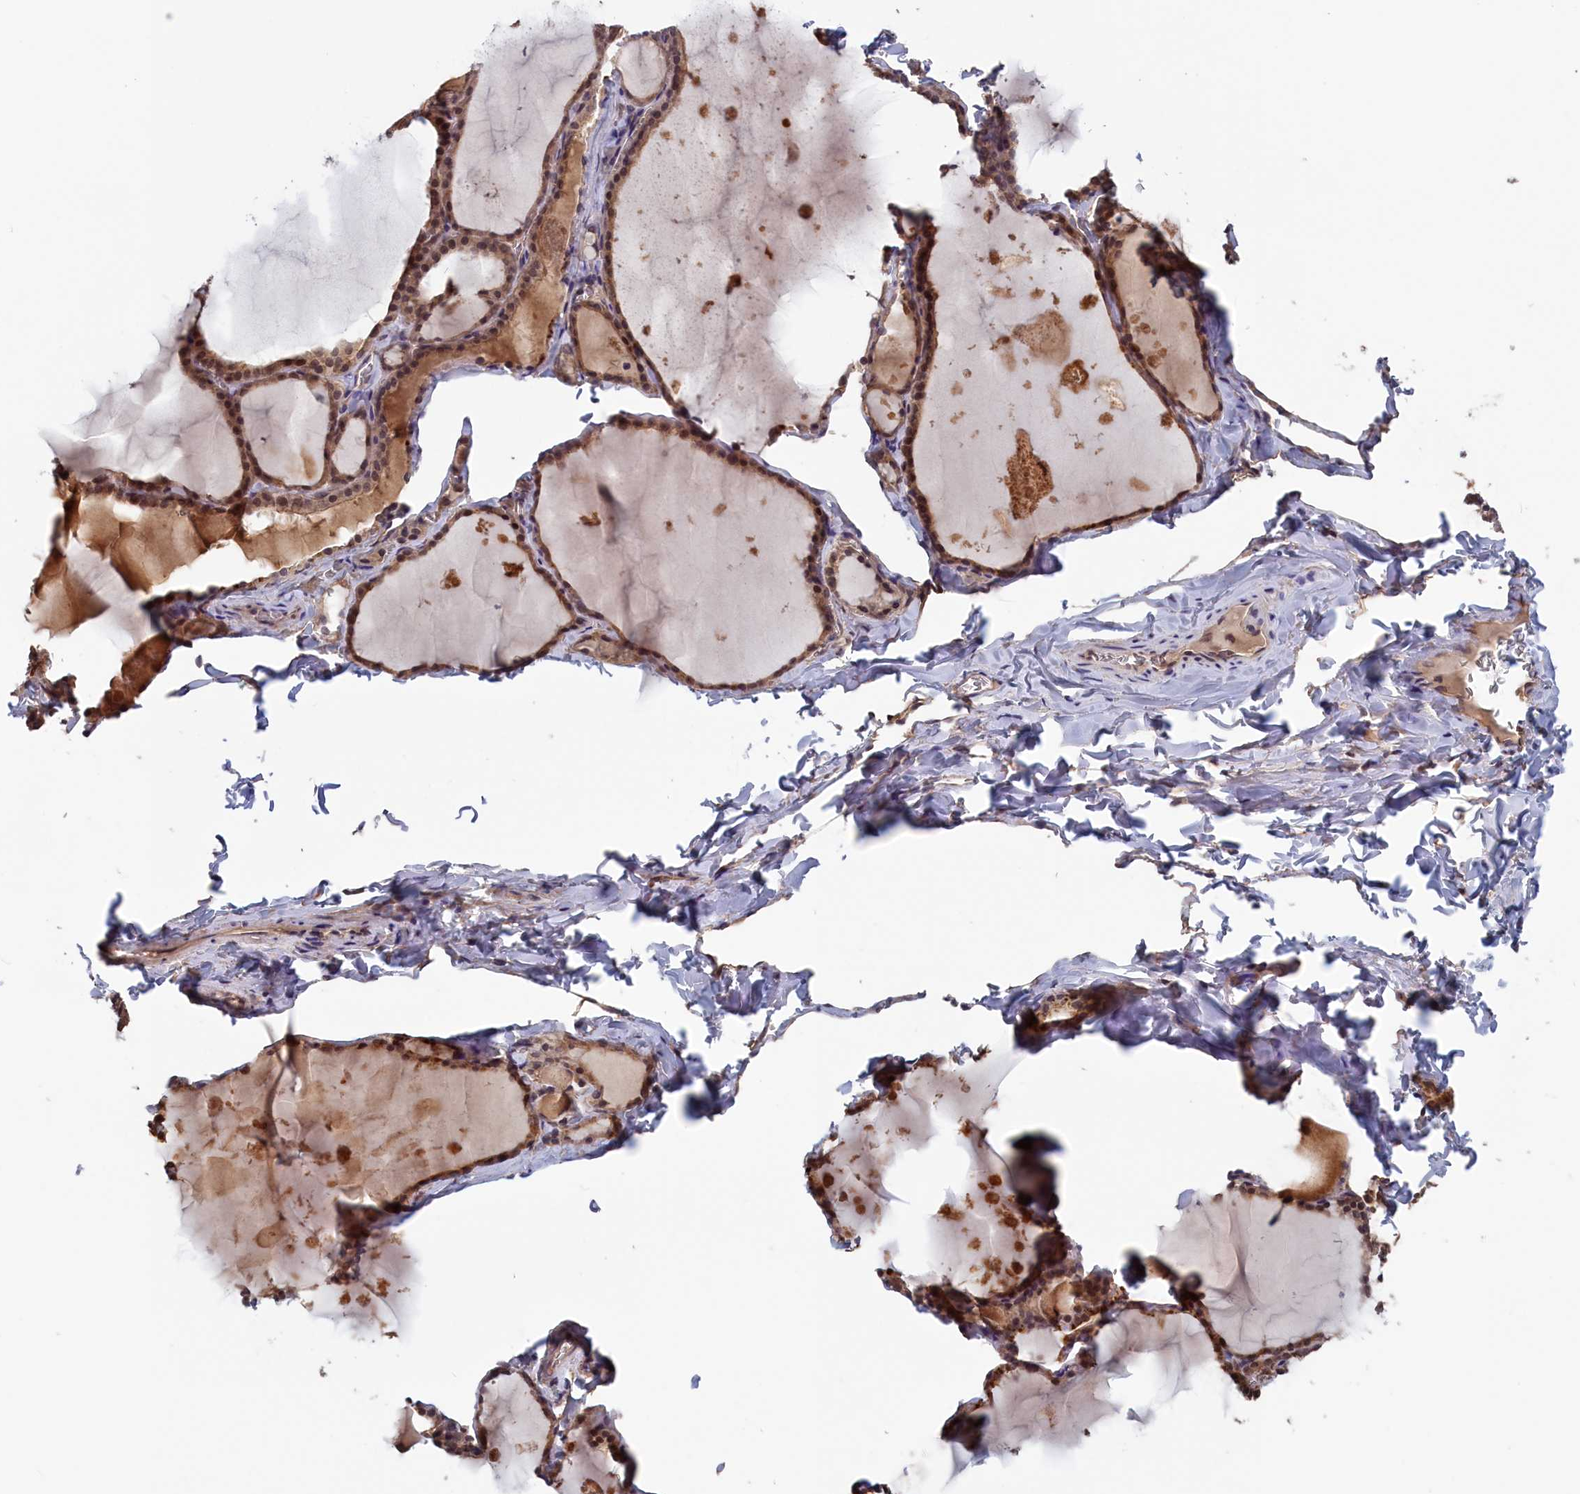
{"staining": {"intensity": "moderate", "quantity": ">75%", "location": "cytoplasmic/membranous,nuclear"}, "tissue": "thyroid gland", "cell_type": "Glandular cells", "image_type": "normal", "snomed": [{"axis": "morphology", "description": "Normal tissue, NOS"}, {"axis": "topography", "description": "Thyroid gland"}], "caption": "Moderate cytoplasmic/membranous,nuclear staining is appreciated in approximately >75% of glandular cells in unremarkable thyroid gland.", "gene": "PLP2", "patient": {"sex": "male", "age": 56}}